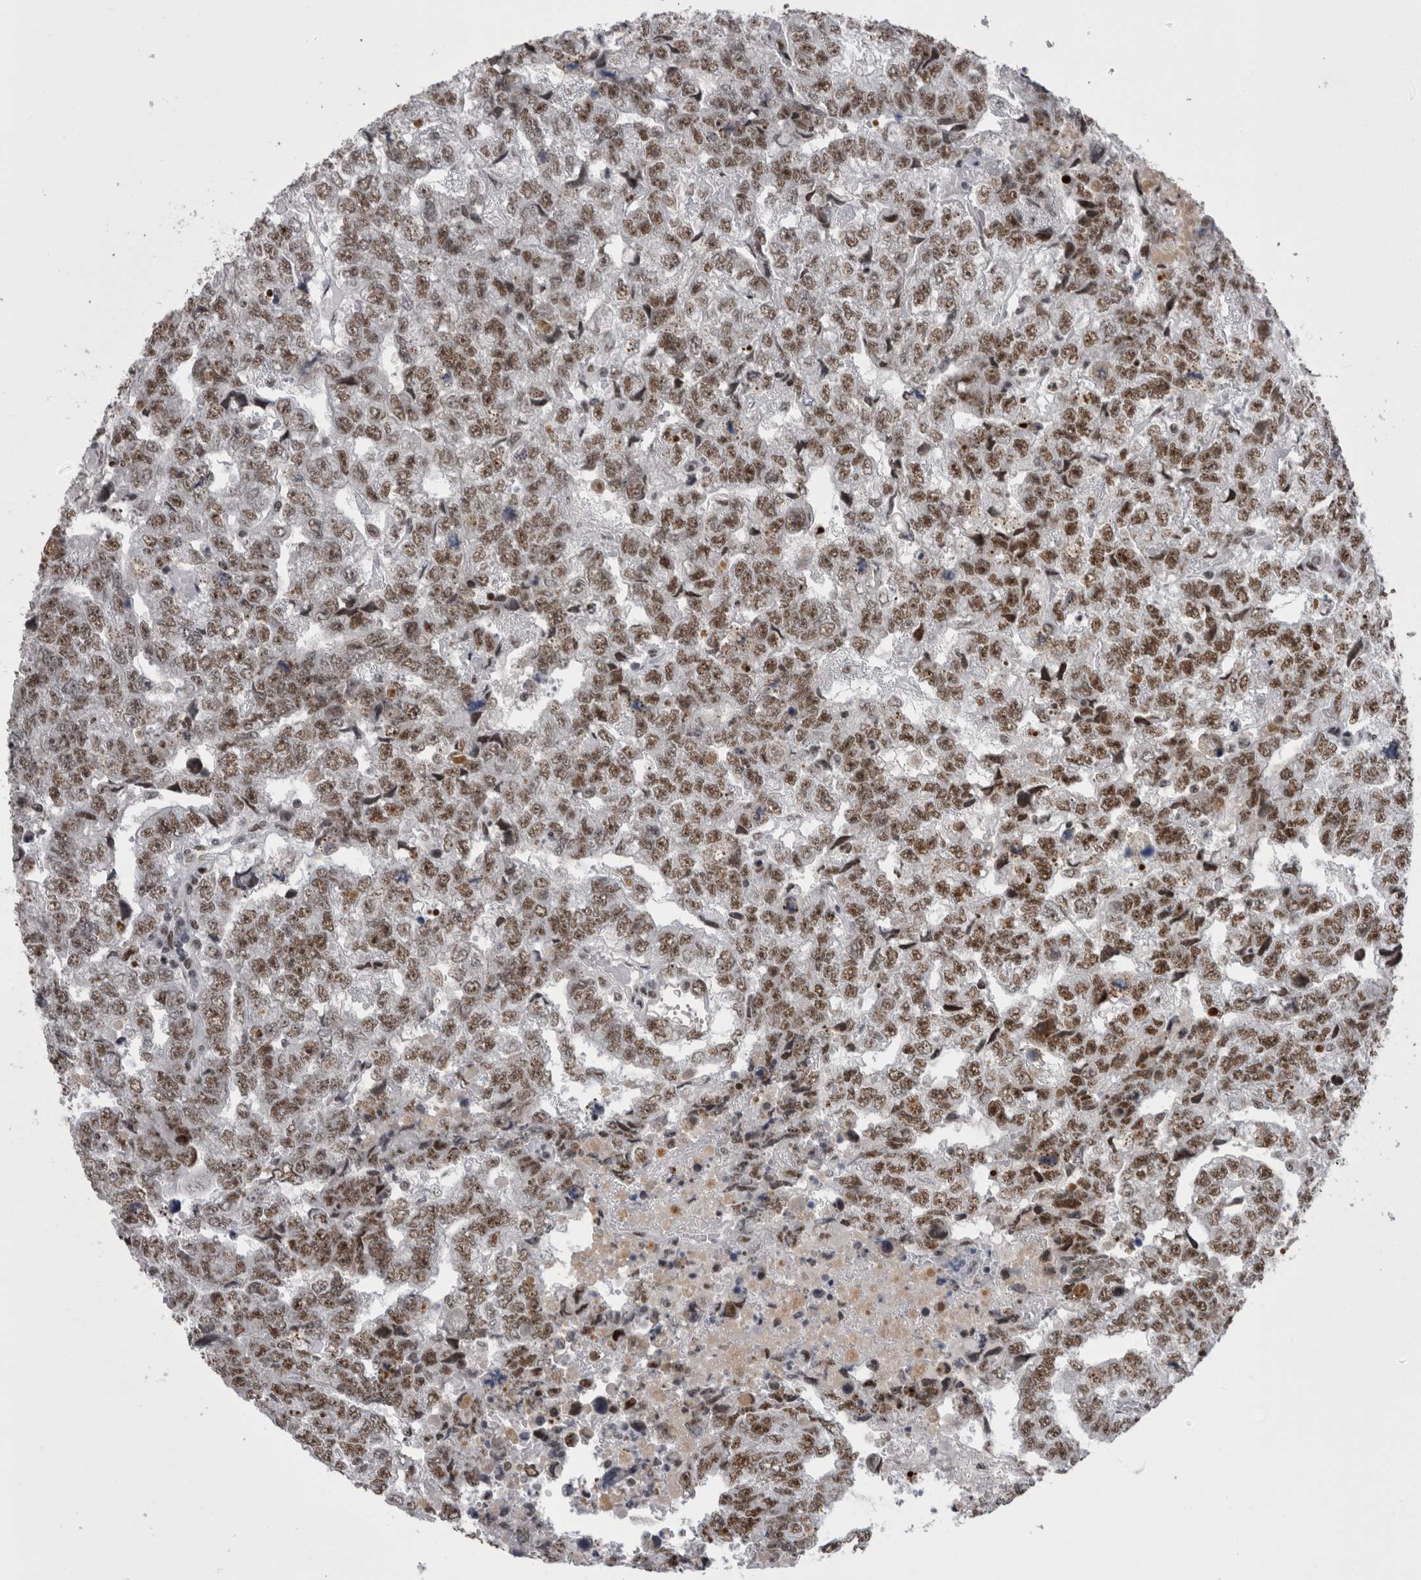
{"staining": {"intensity": "moderate", "quantity": ">75%", "location": "nuclear"}, "tissue": "testis cancer", "cell_type": "Tumor cells", "image_type": "cancer", "snomed": [{"axis": "morphology", "description": "Carcinoma, Embryonal, NOS"}, {"axis": "topography", "description": "Testis"}], "caption": "Testis embryonal carcinoma tissue shows moderate nuclear staining in about >75% of tumor cells, visualized by immunohistochemistry. (Stains: DAB in brown, nuclei in blue, Microscopy: brightfield microscopy at high magnification).", "gene": "SNRNP40", "patient": {"sex": "male", "age": 36}}